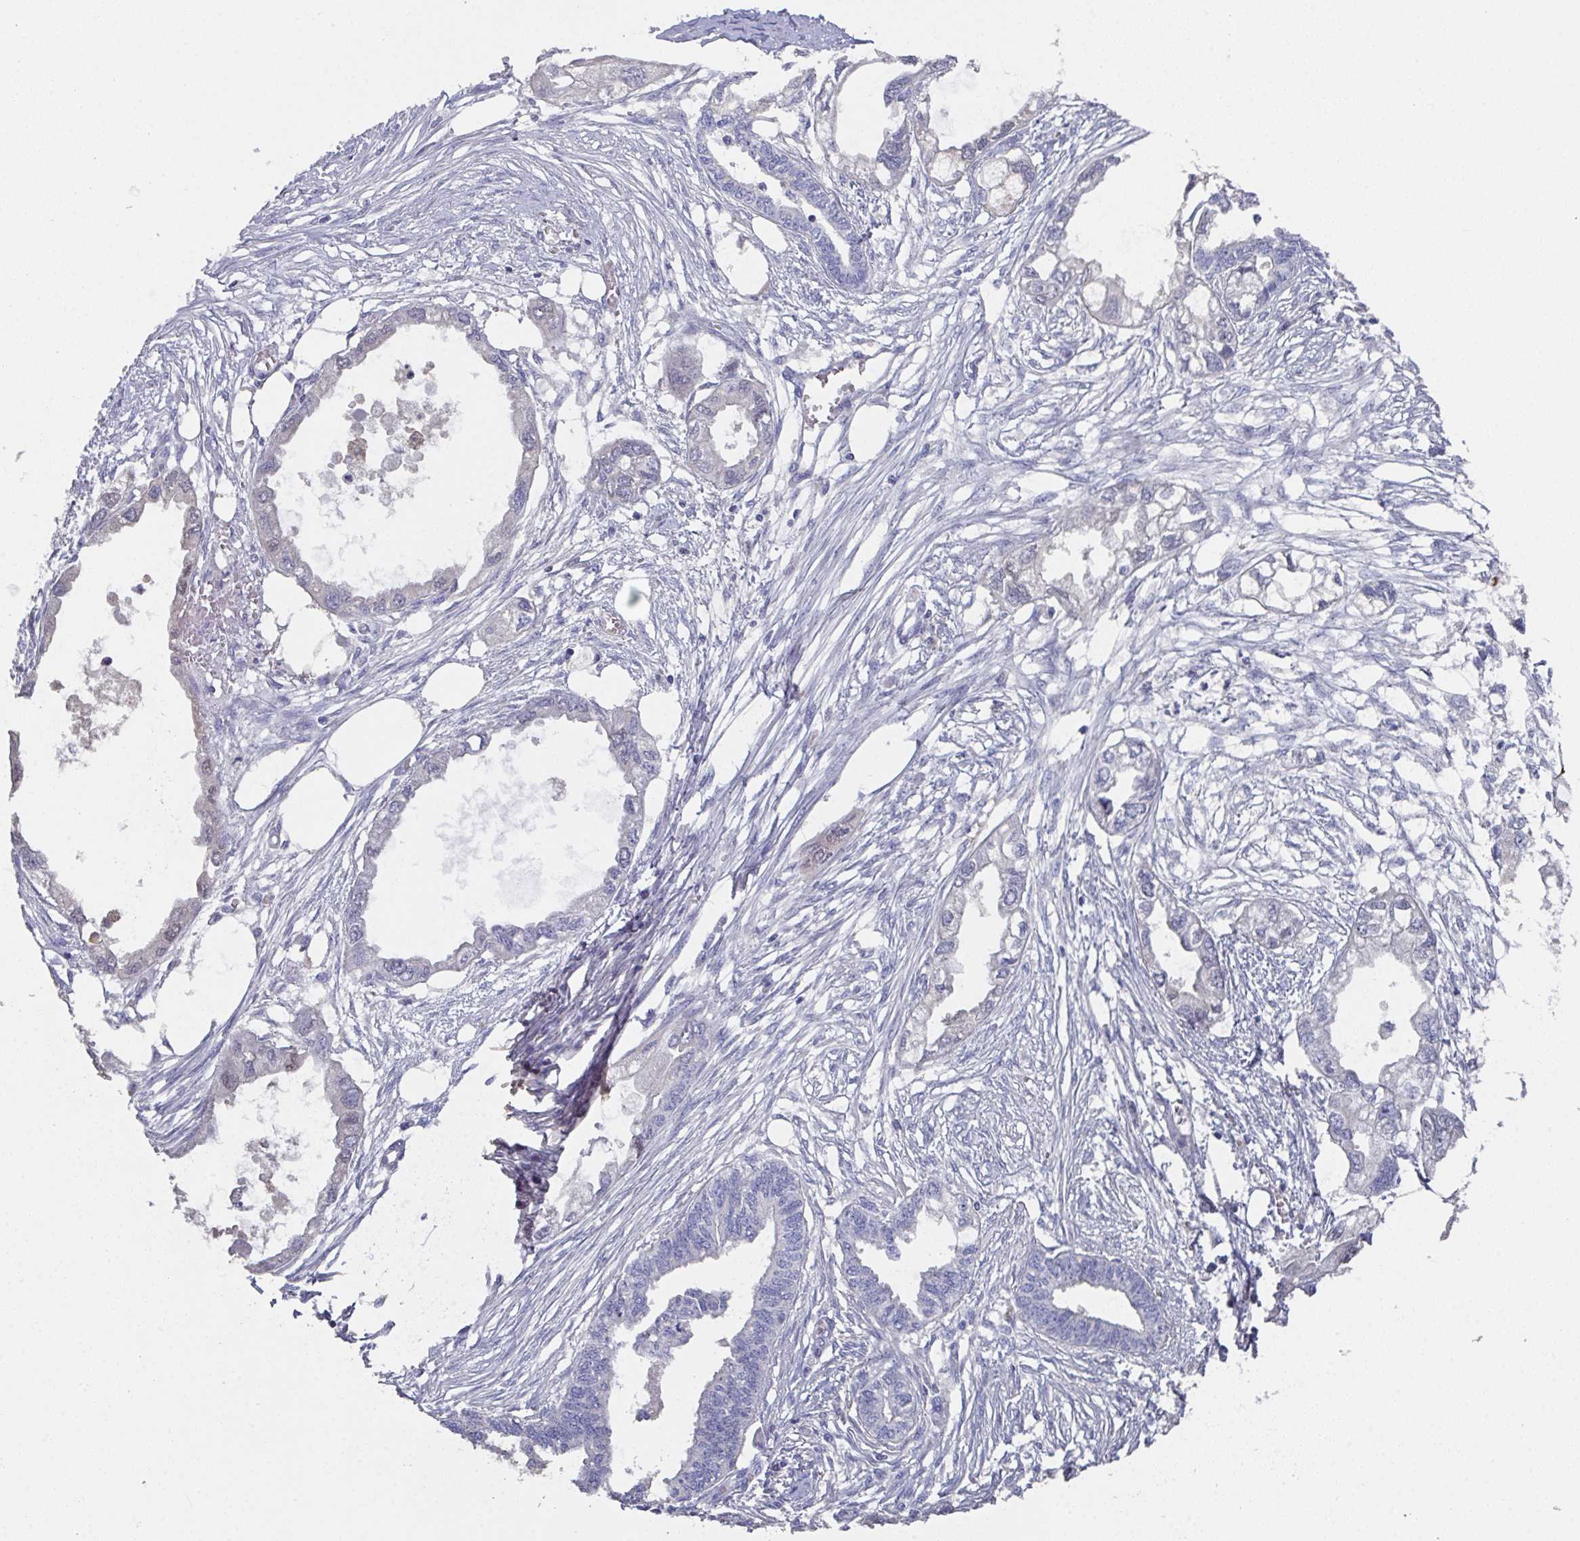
{"staining": {"intensity": "negative", "quantity": "none", "location": "none"}, "tissue": "endometrial cancer", "cell_type": "Tumor cells", "image_type": "cancer", "snomed": [{"axis": "morphology", "description": "Adenocarcinoma, NOS"}, {"axis": "morphology", "description": "Adenocarcinoma, metastatic, NOS"}, {"axis": "topography", "description": "Adipose tissue"}, {"axis": "topography", "description": "Endometrium"}], "caption": "Photomicrograph shows no protein staining in tumor cells of endometrial cancer tissue.", "gene": "SSC4D", "patient": {"sex": "female", "age": 67}}